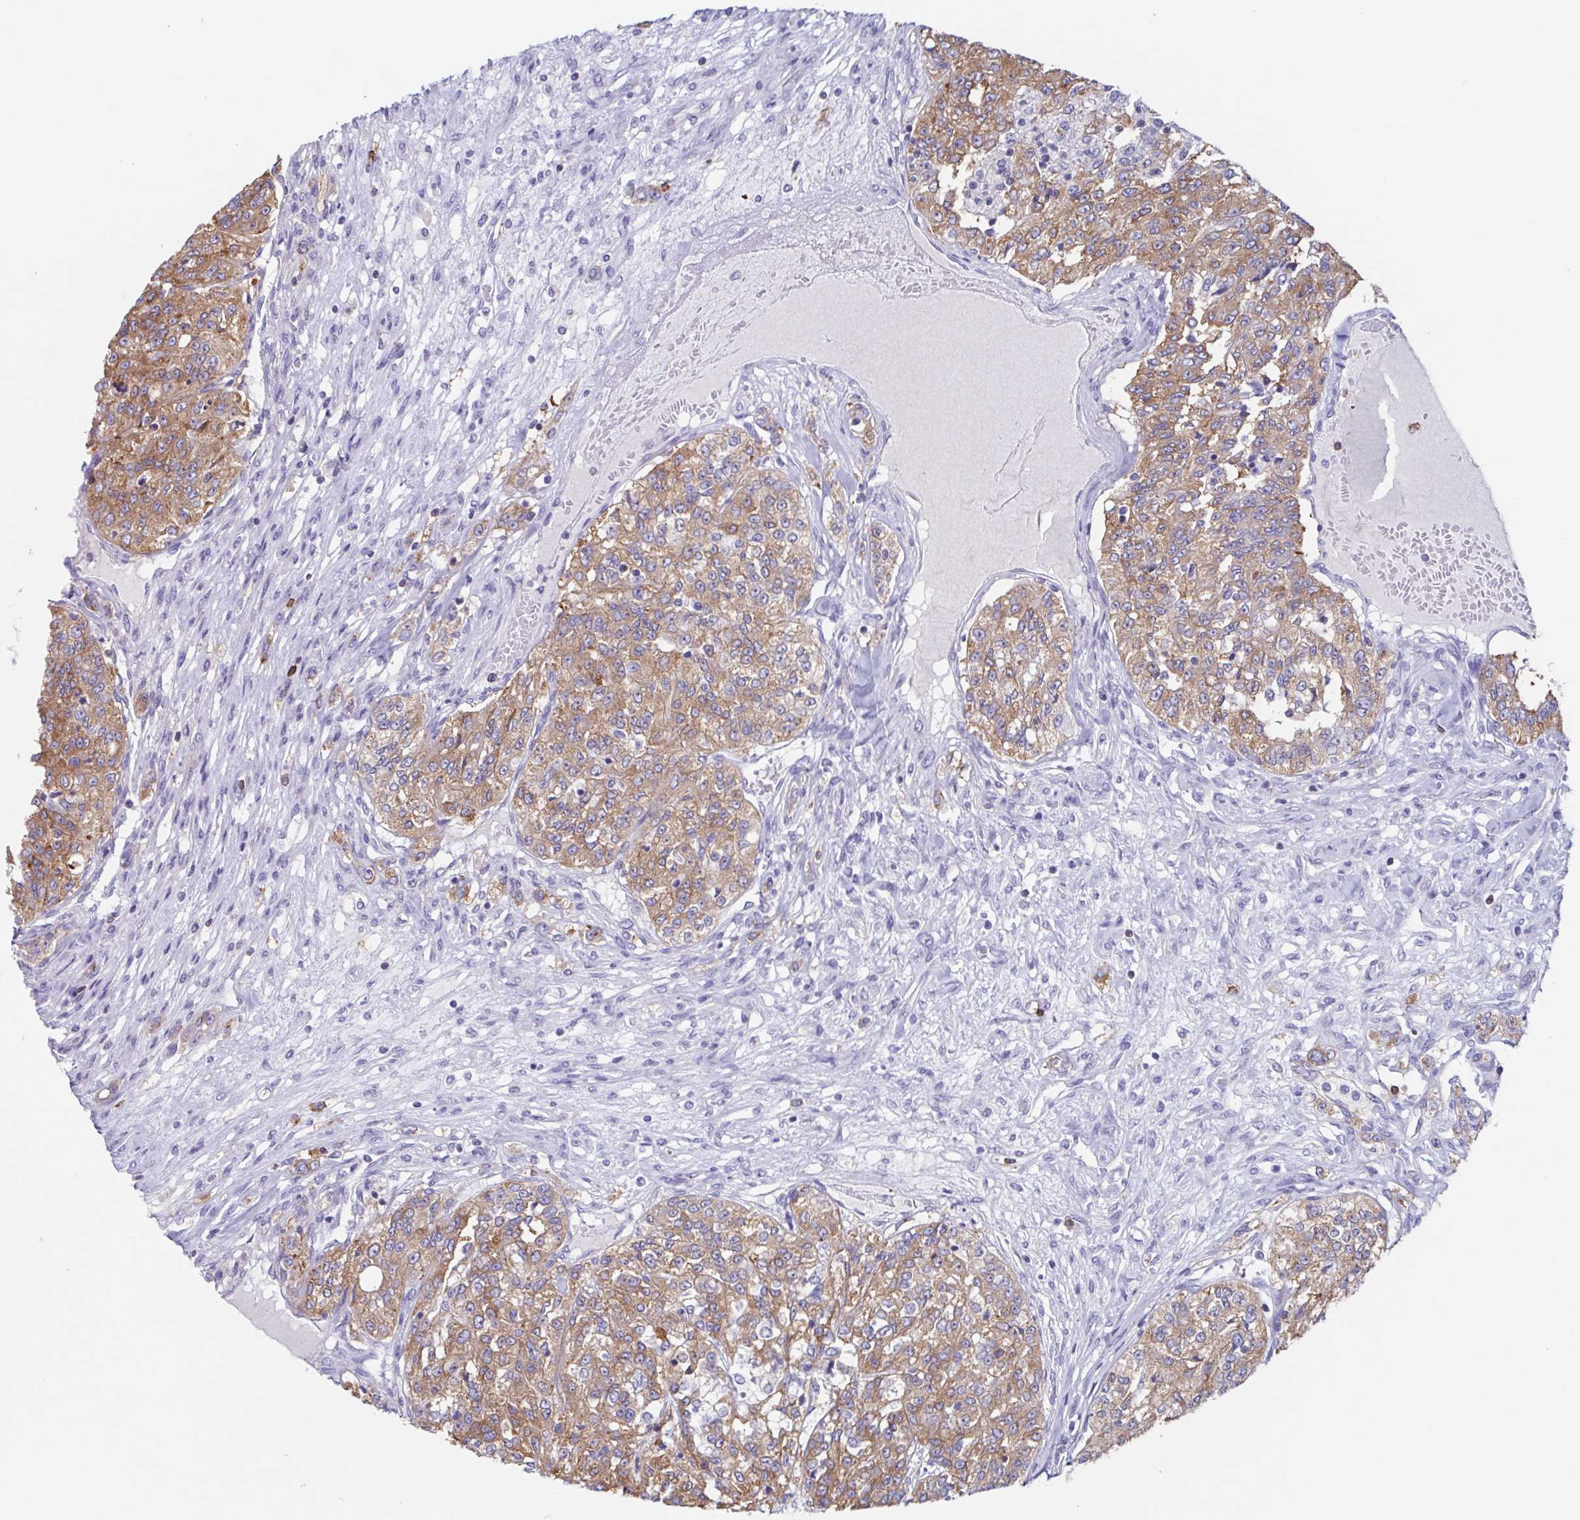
{"staining": {"intensity": "moderate", "quantity": ">75%", "location": "cytoplasmic/membranous"}, "tissue": "renal cancer", "cell_type": "Tumor cells", "image_type": "cancer", "snomed": [{"axis": "morphology", "description": "Adenocarcinoma, NOS"}, {"axis": "topography", "description": "Kidney"}], "caption": "Immunohistochemistry (IHC) micrograph of human renal cancer (adenocarcinoma) stained for a protein (brown), which reveals medium levels of moderate cytoplasmic/membranous expression in about >75% of tumor cells.", "gene": "TPD52", "patient": {"sex": "female", "age": 63}}